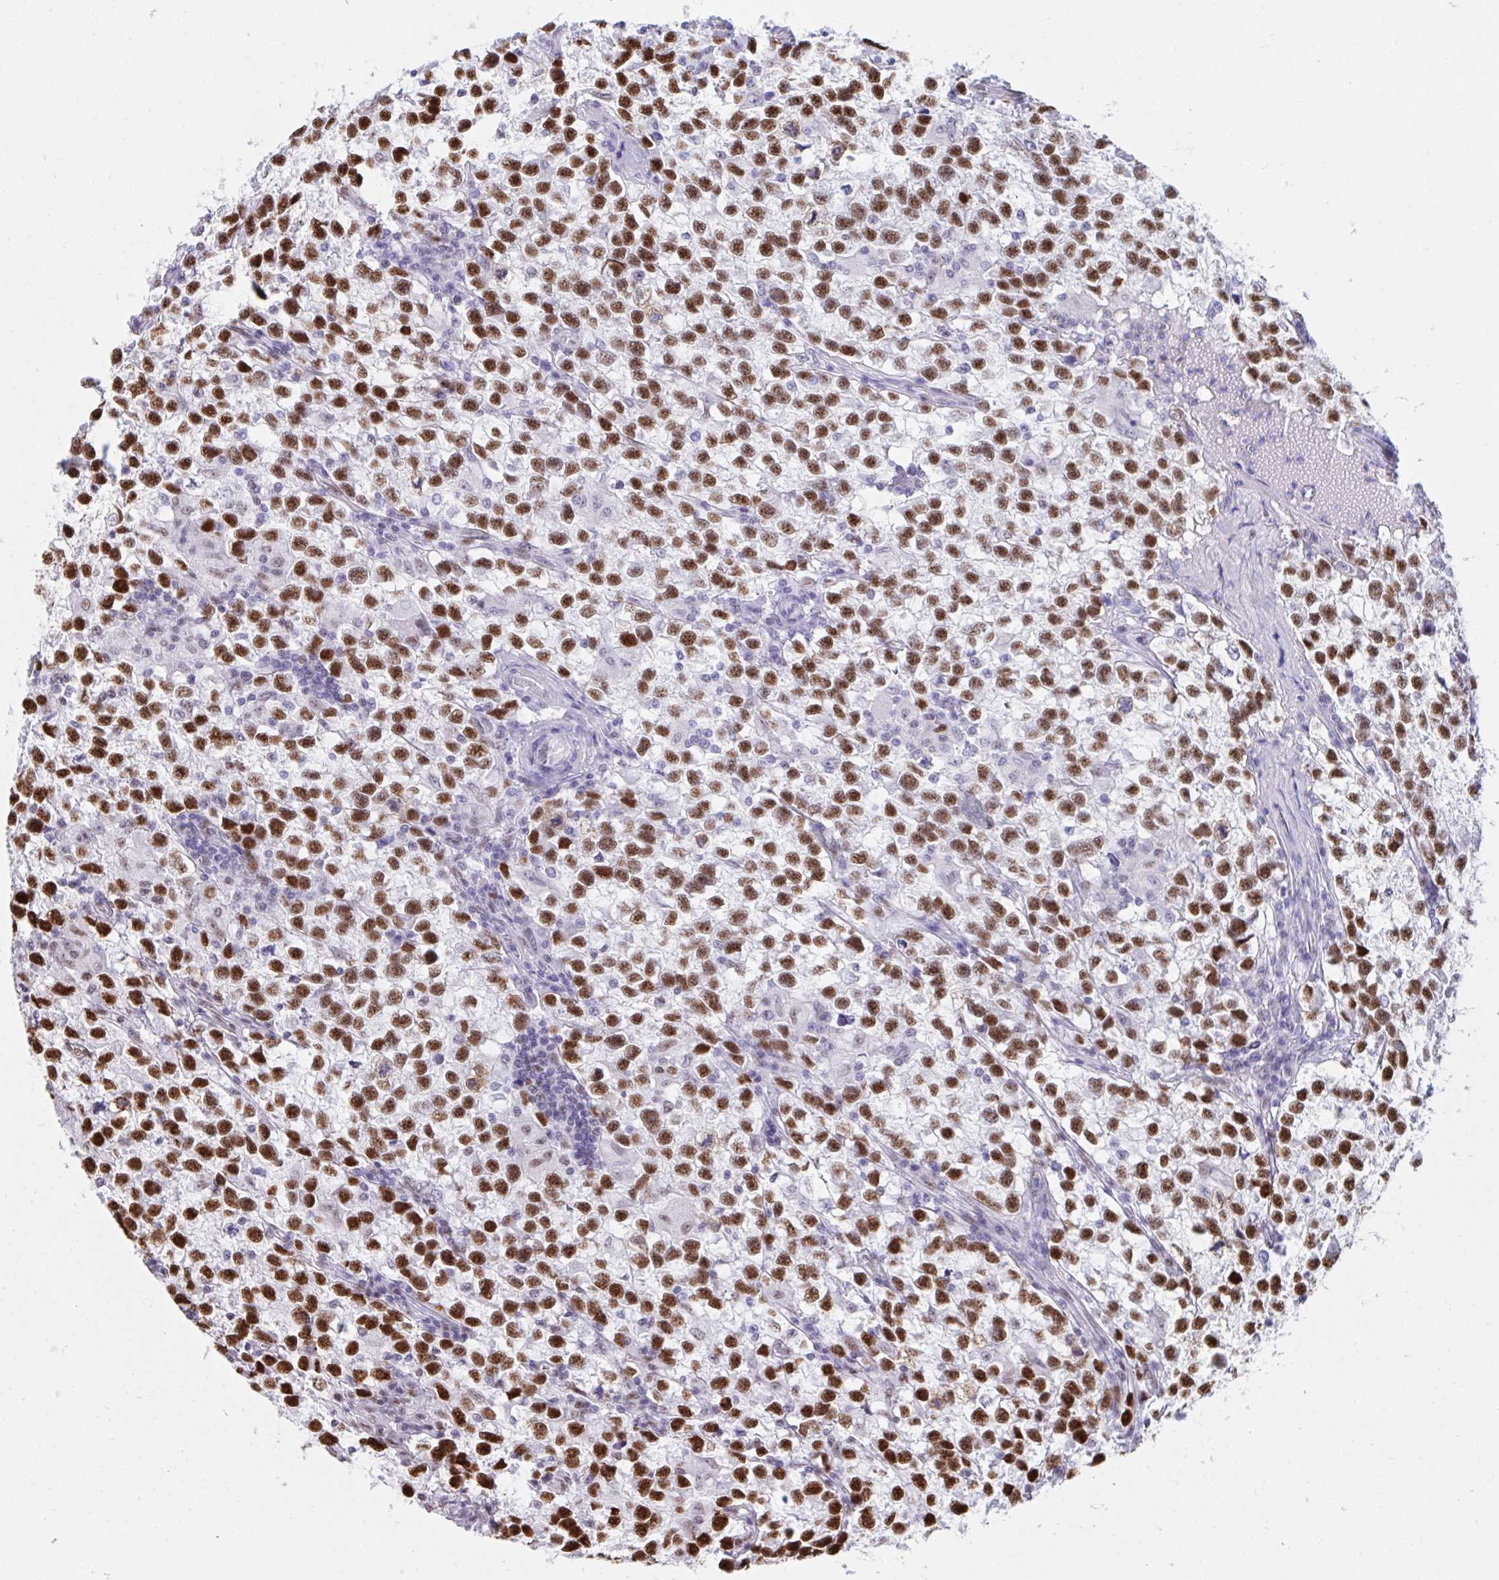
{"staining": {"intensity": "strong", "quantity": ">75%", "location": "nuclear"}, "tissue": "testis cancer", "cell_type": "Tumor cells", "image_type": "cancer", "snomed": [{"axis": "morphology", "description": "Seminoma, NOS"}, {"axis": "topography", "description": "Testis"}], "caption": "A brown stain shows strong nuclear expression of a protein in testis seminoma tumor cells.", "gene": "IKZF2", "patient": {"sex": "male", "age": 31}}